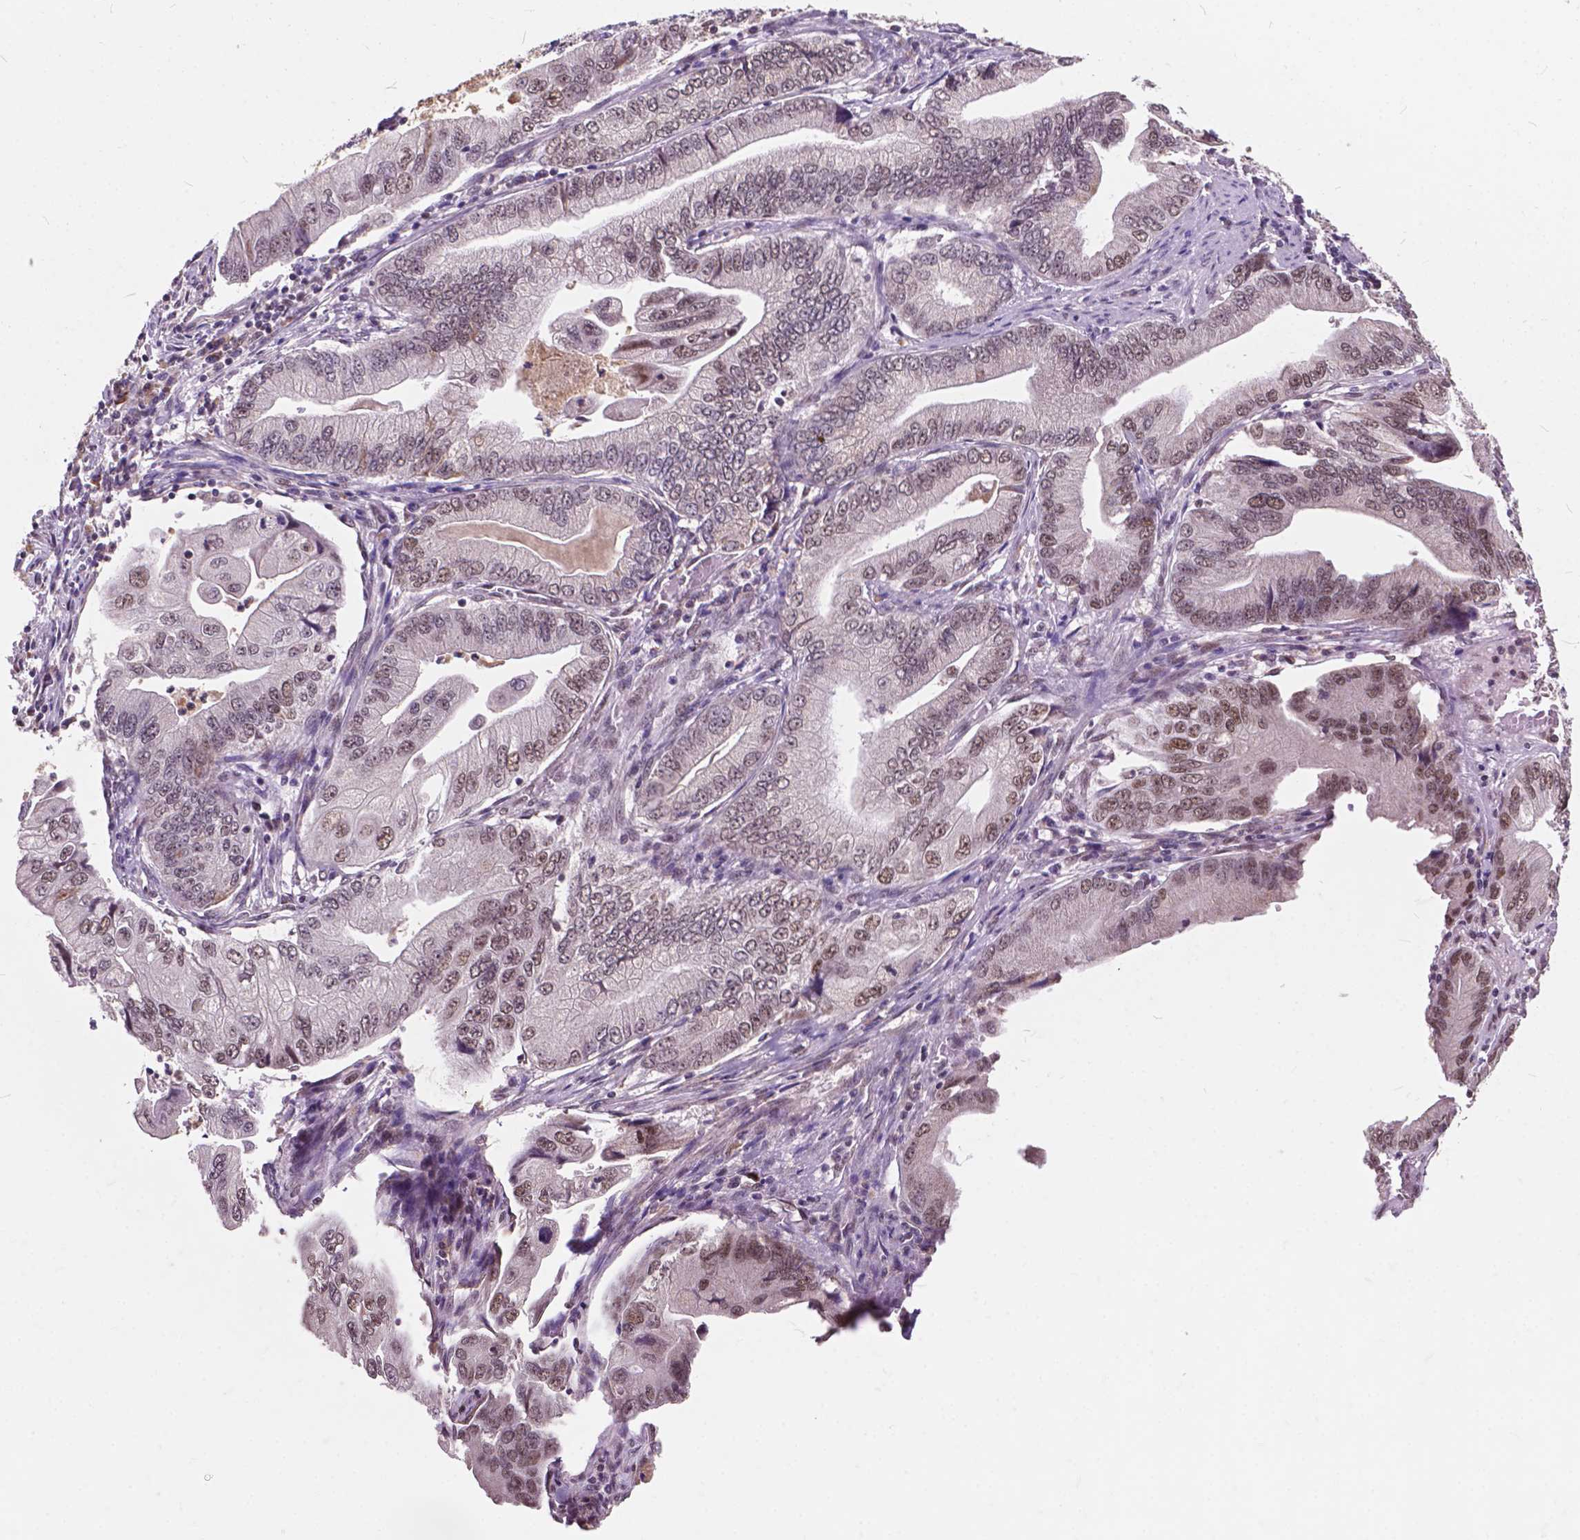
{"staining": {"intensity": "moderate", "quantity": "25%-75%", "location": "nuclear"}, "tissue": "stomach cancer", "cell_type": "Tumor cells", "image_type": "cancer", "snomed": [{"axis": "morphology", "description": "Adenocarcinoma, NOS"}, {"axis": "topography", "description": "Pancreas"}, {"axis": "topography", "description": "Stomach, upper"}], "caption": "This micrograph displays stomach cancer stained with immunohistochemistry (IHC) to label a protein in brown. The nuclear of tumor cells show moderate positivity for the protein. Nuclei are counter-stained blue.", "gene": "MSH2", "patient": {"sex": "male", "age": 77}}